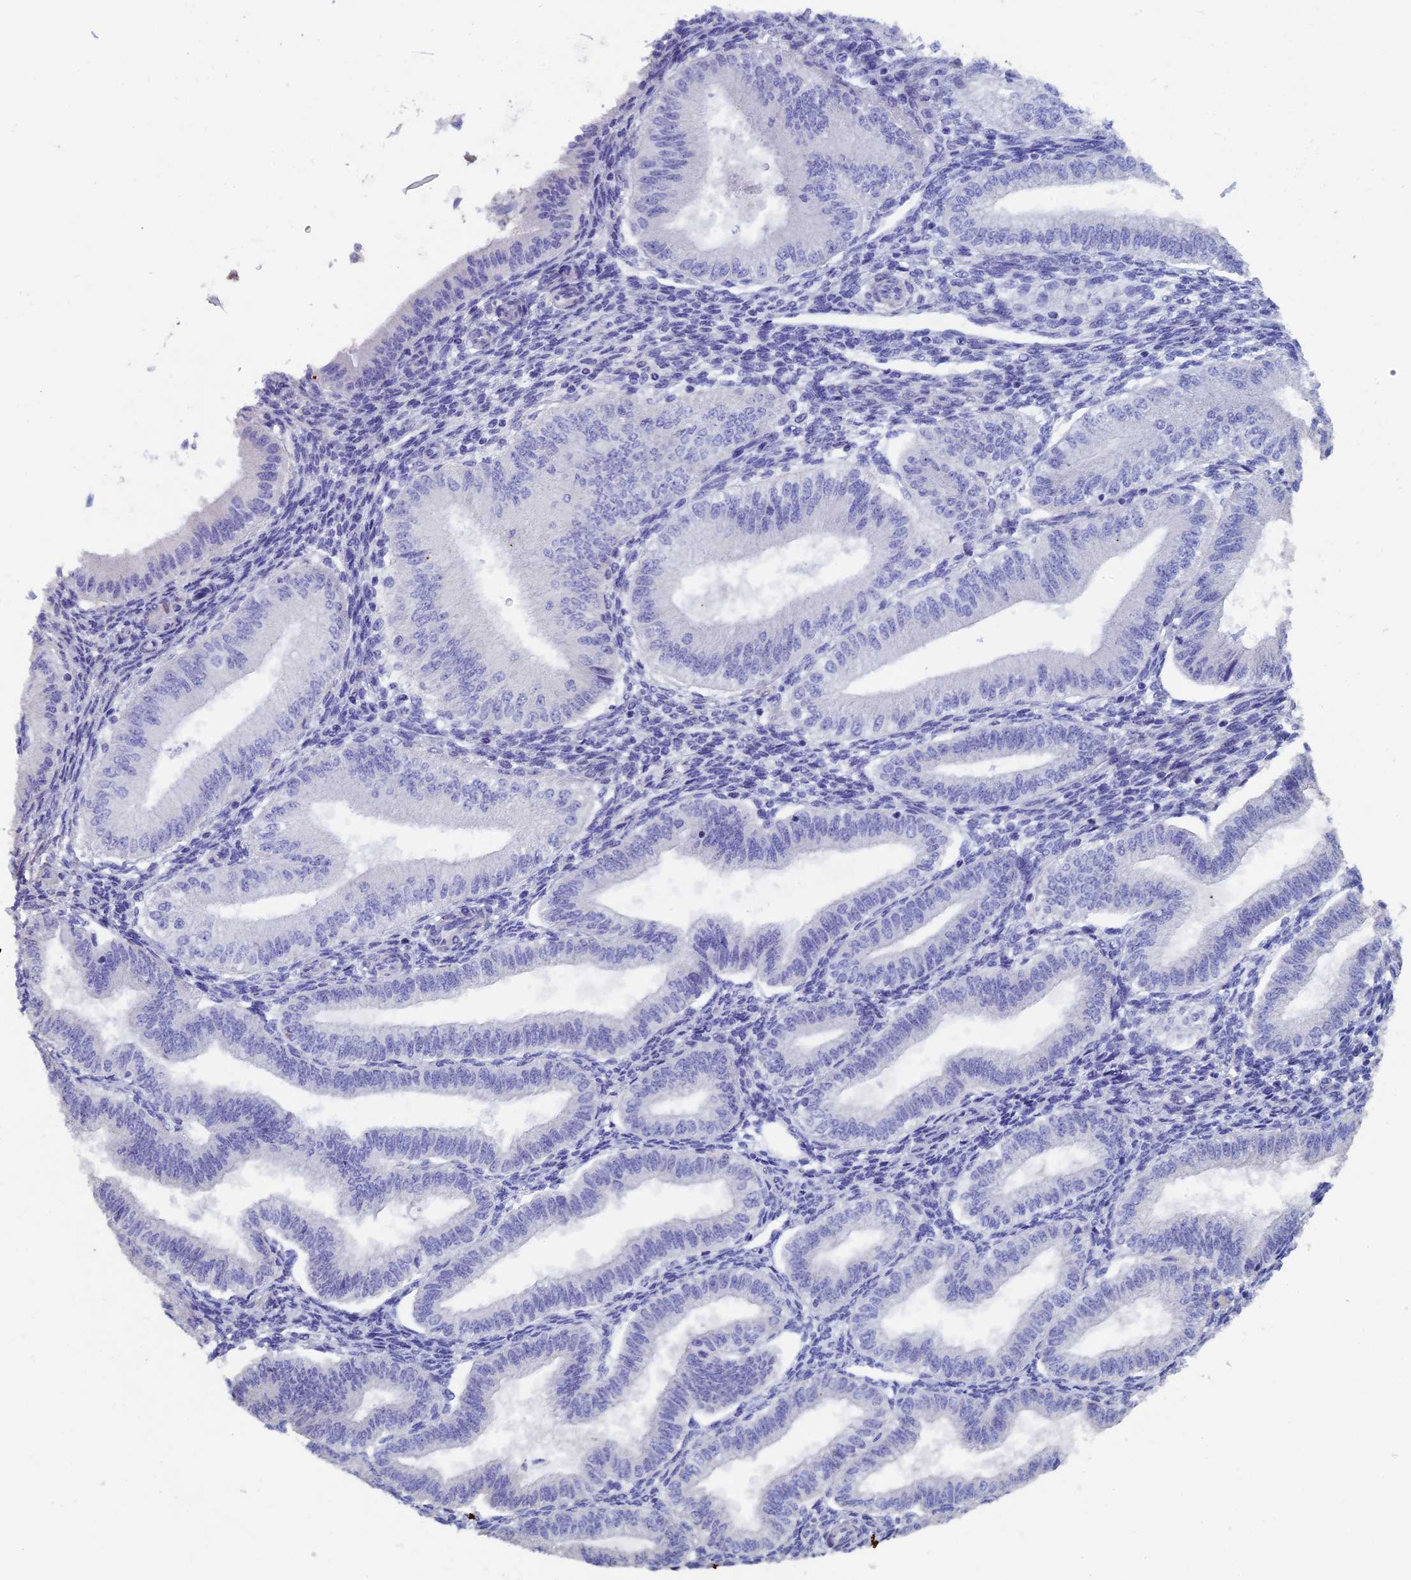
{"staining": {"intensity": "negative", "quantity": "none", "location": "none"}, "tissue": "endometrium", "cell_type": "Cells in endometrial stroma", "image_type": "normal", "snomed": [{"axis": "morphology", "description": "Normal tissue, NOS"}, {"axis": "topography", "description": "Endometrium"}], "caption": "Immunohistochemistry photomicrograph of normal endometrium stained for a protein (brown), which shows no positivity in cells in endometrial stroma. The staining was performed using DAB to visualize the protein expression in brown, while the nuclei were stained in blue with hematoxylin (Magnification: 20x).", "gene": "ADH7", "patient": {"sex": "female", "age": 39}}